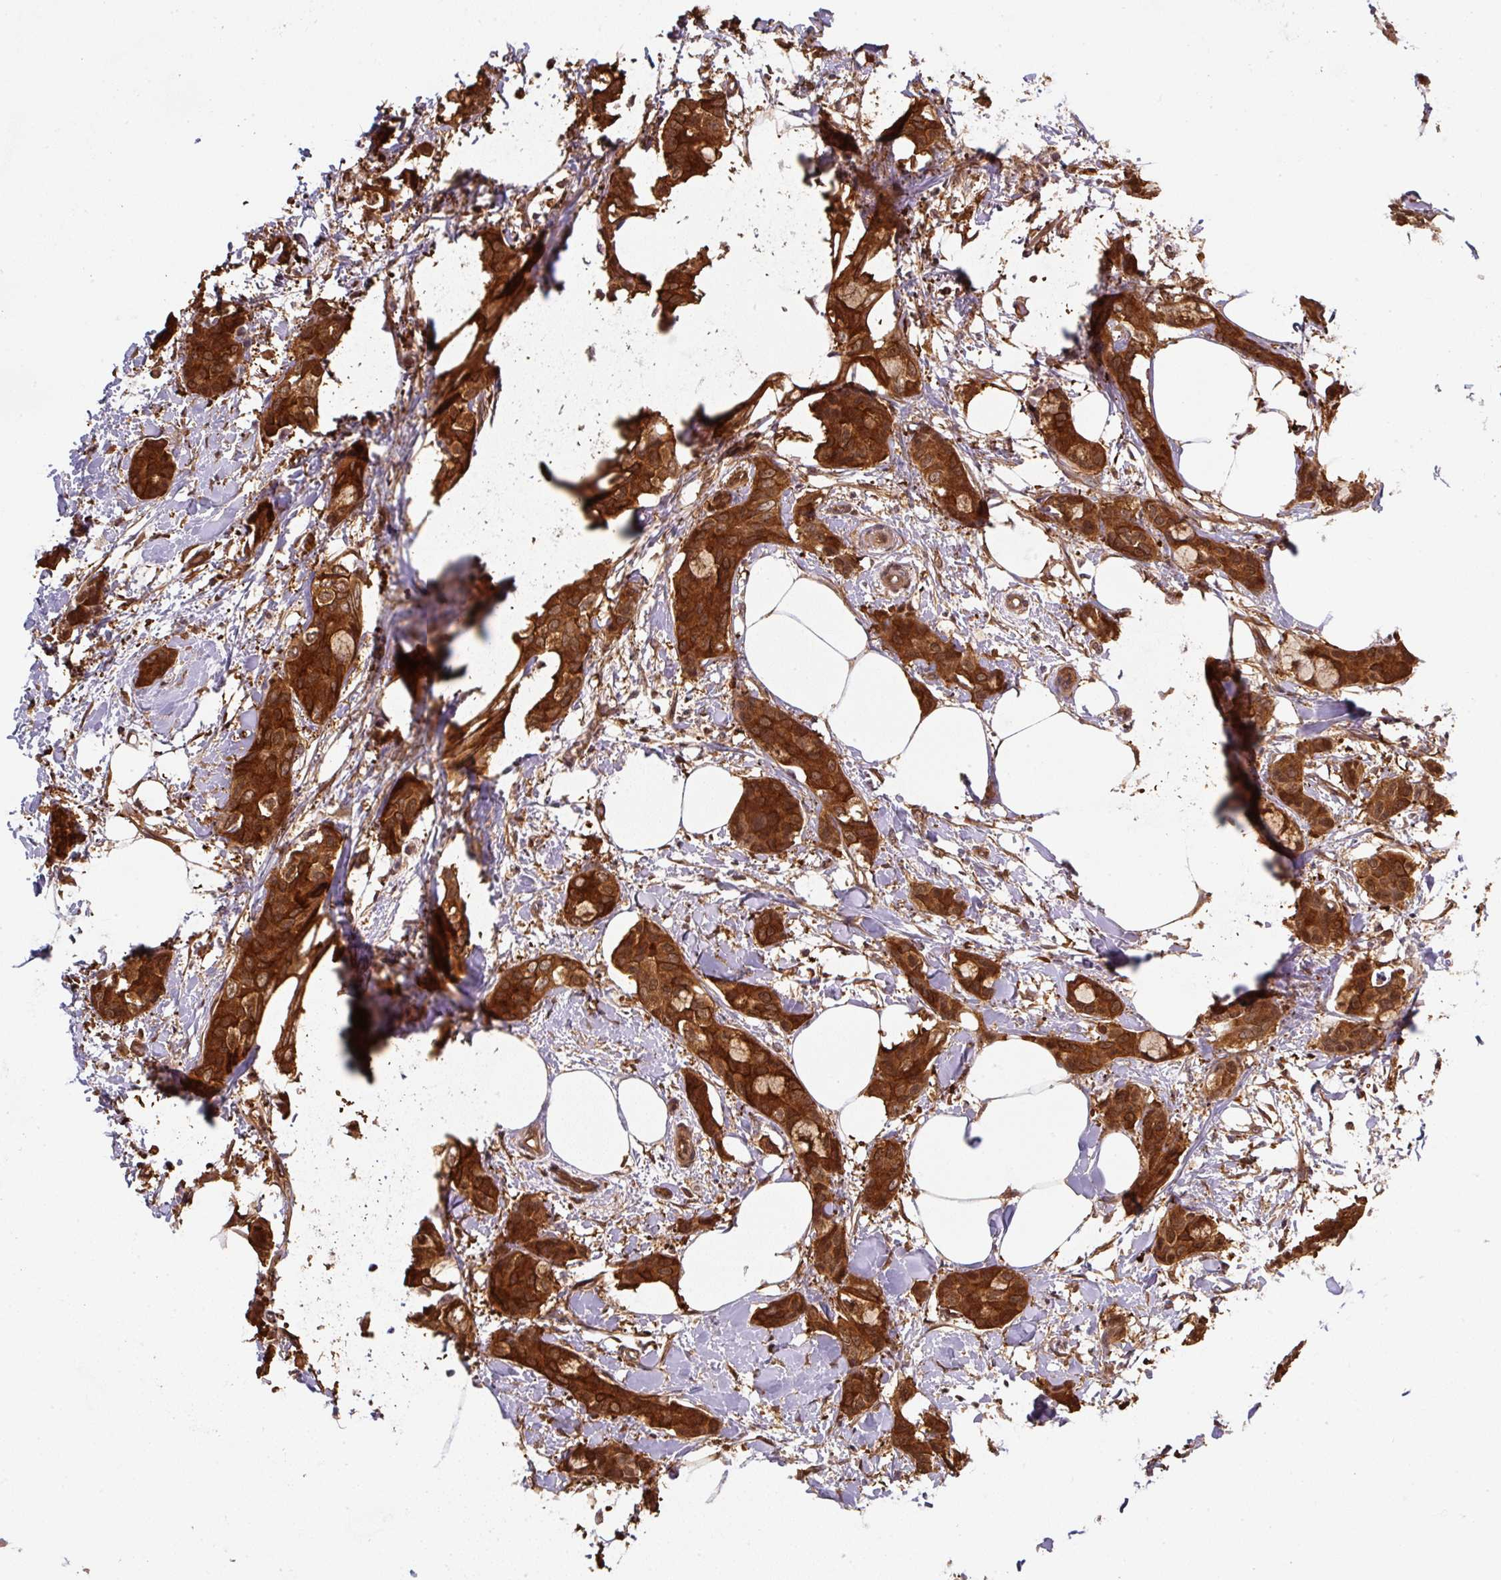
{"staining": {"intensity": "strong", "quantity": ">75%", "location": "cytoplasmic/membranous,nuclear"}, "tissue": "breast cancer", "cell_type": "Tumor cells", "image_type": "cancer", "snomed": [{"axis": "morphology", "description": "Duct carcinoma"}, {"axis": "topography", "description": "Breast"}], "caption": "High-power microscopy captured an IHC histopathology image of breast cancer (intraductal carcinoma), revealing strong cytoplasmic/membranous and nuclear positivity in about >75% of tumor cells.", "gene": "ST13", "patient": {"sex": "female", "age": 73}}